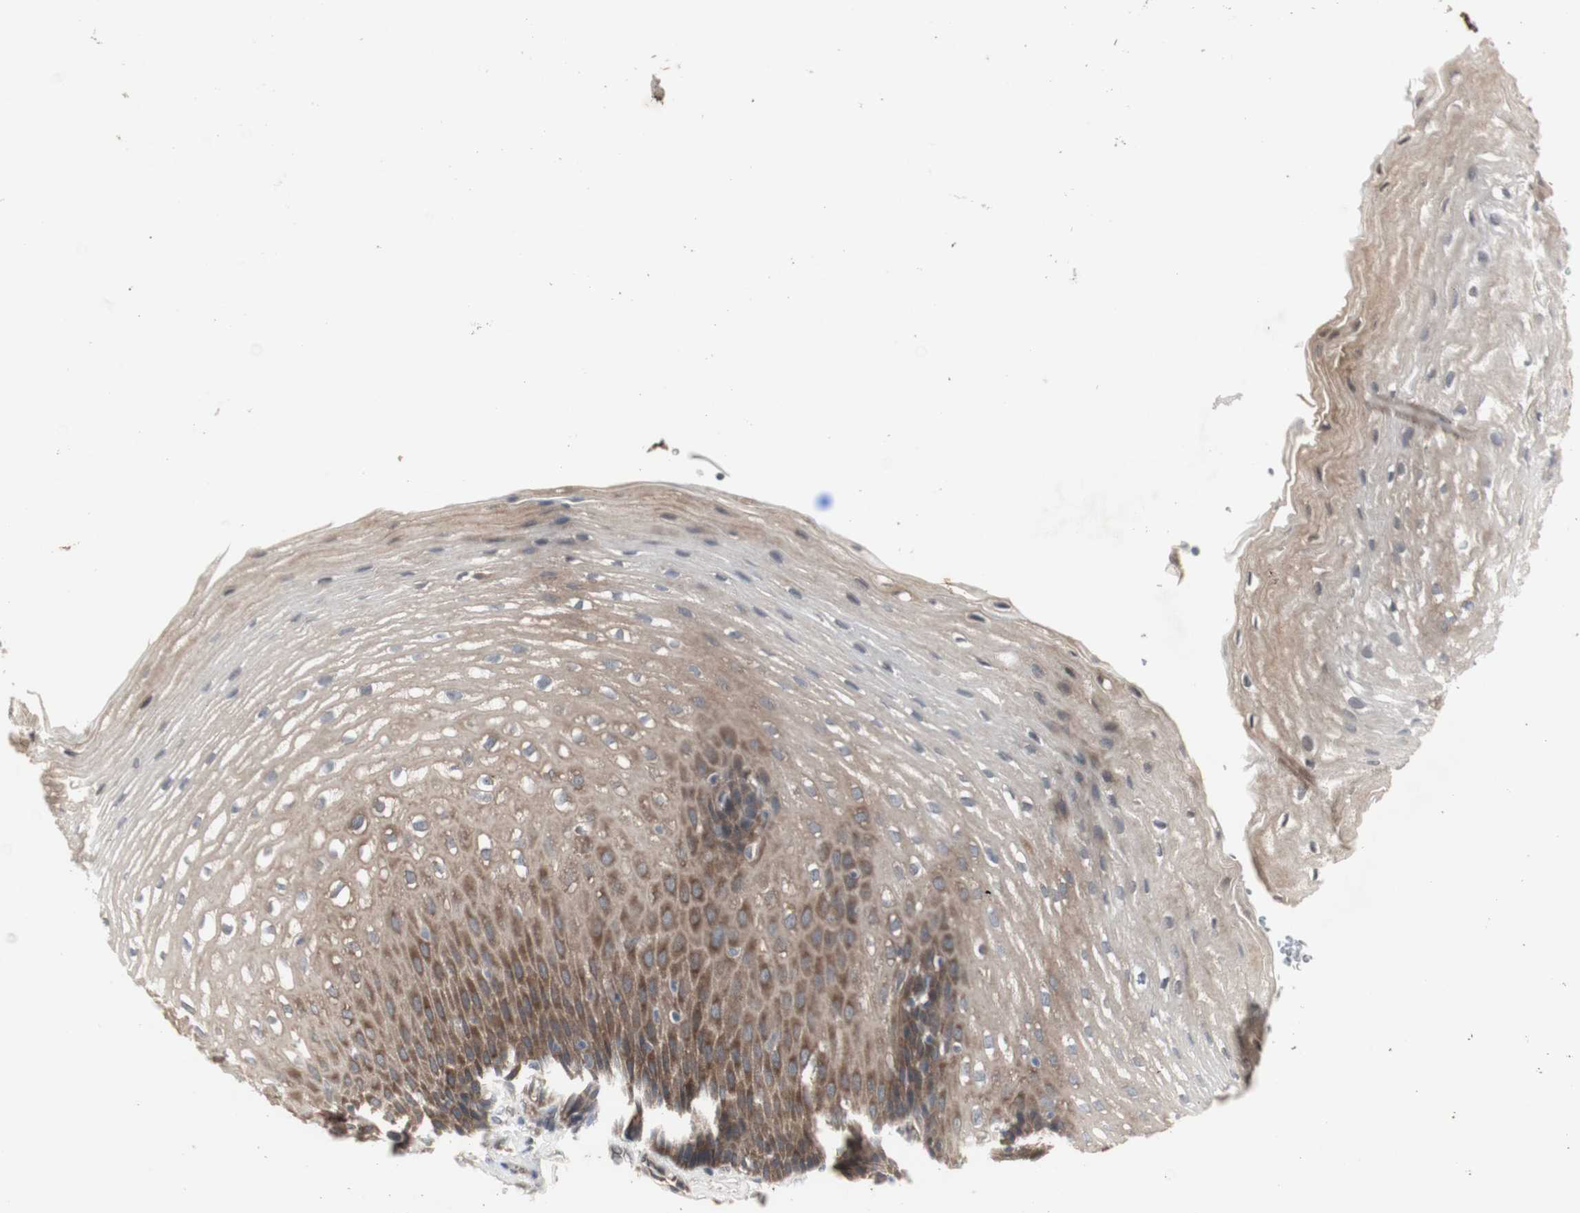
{"staining": {"intensity": "moderate", "quantity": ">75%", "location": "cytoplasmic/membranous"}, "tissue": "esophagus", "cell_type": "Squamous epithelial cells", "image_type": "normal", "snomed": [{"axis": "morphology", "description": "Normal tissue, NOS"}, {"axis": "topography", "description": "Esophagus"}], "caption": "Immunohistochemical staining of unremarkable human esophagus reveals >75% levels of moderate cytoplasmic/membranous protein staining in about >75% of squamous epithelial cells.", "gene": "CHURC1", "patient": {"sex": "male", "age": 48}}